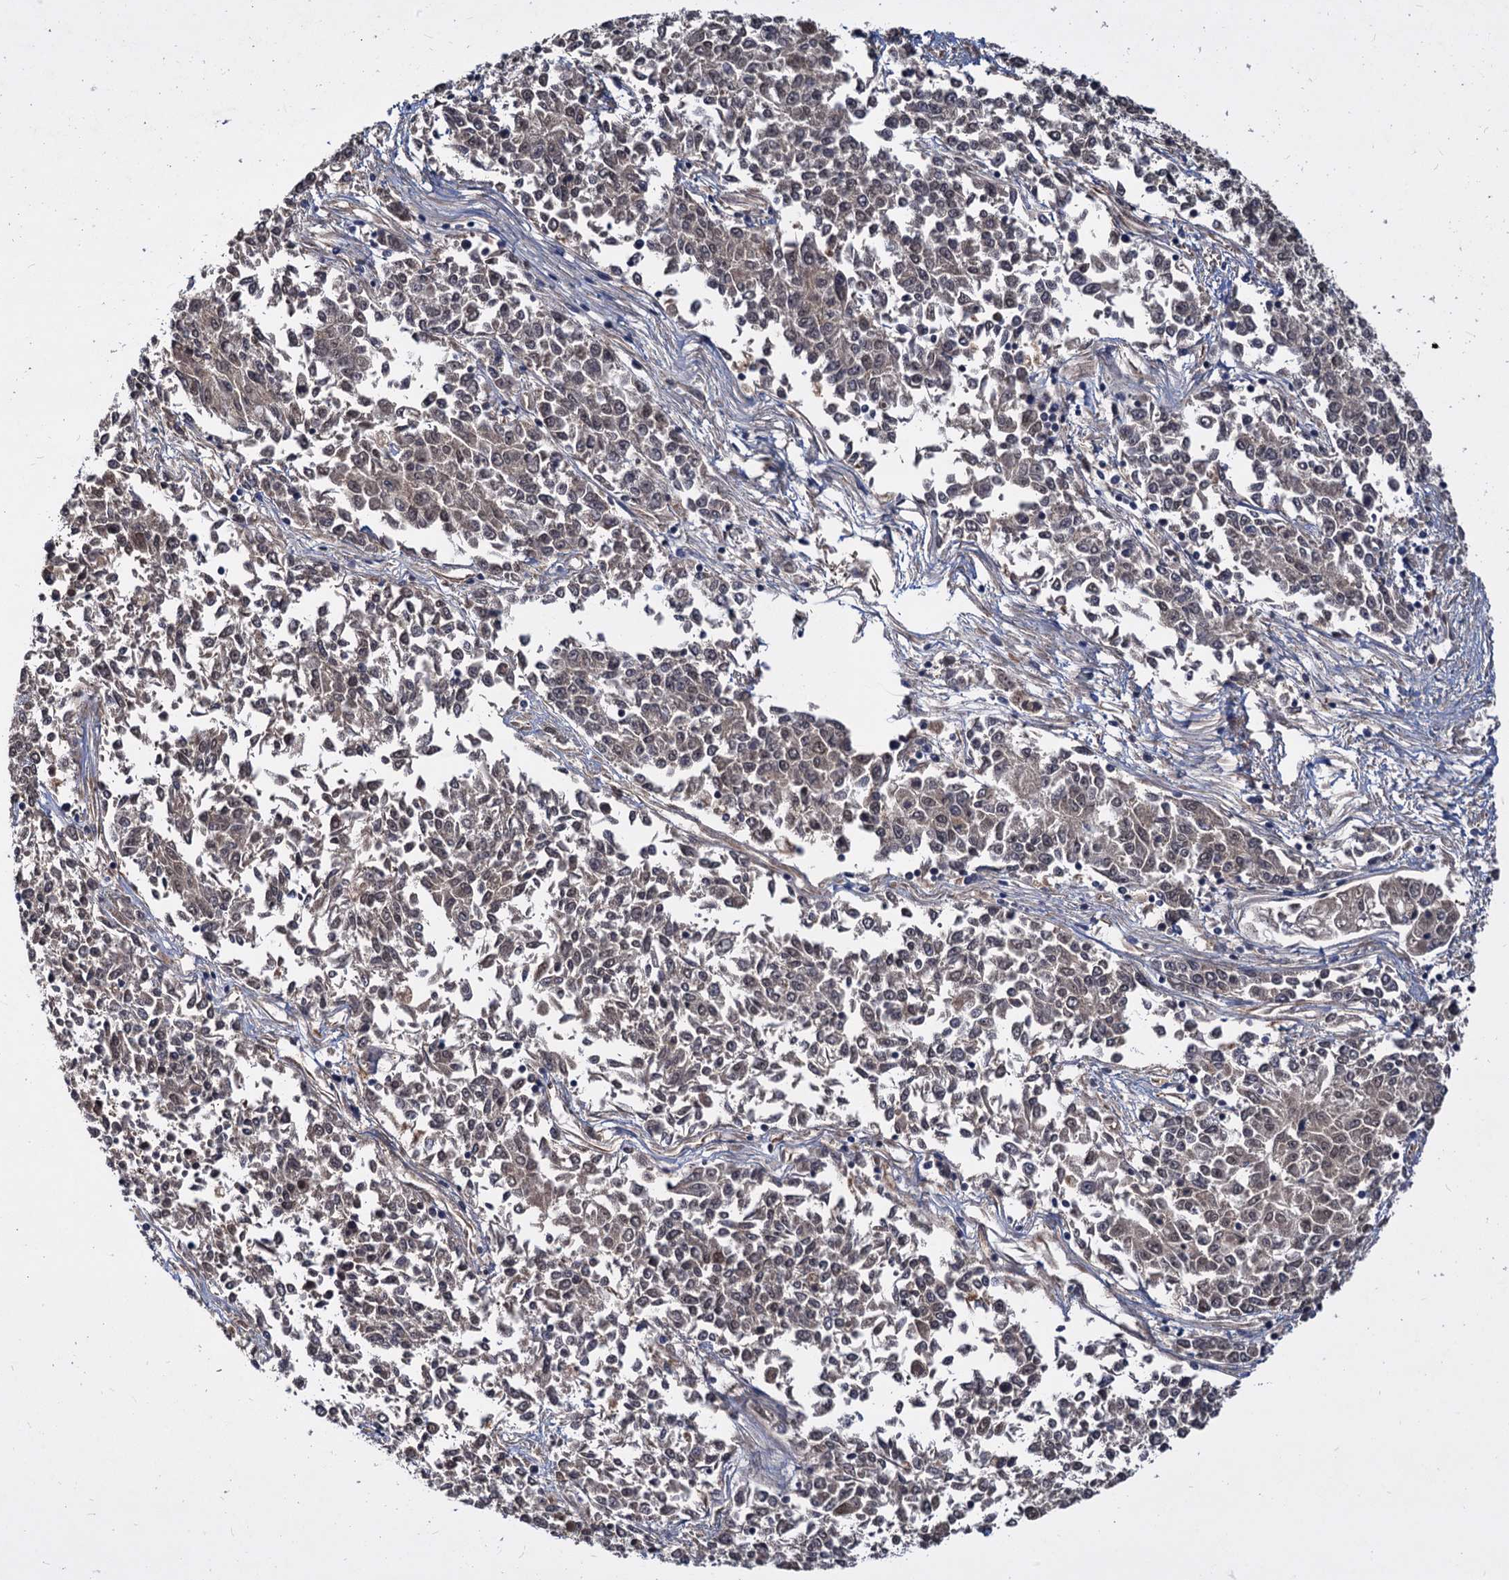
{"staining": {"intensity": "weak", "quantity": "25%-75%", "location": "cytoplasmic/membranous"}, "tissue": "endometrial cancer", "cell_type": "Tumor cells", "image_type": "cancer", "snomed": [{"axis": "morphology", "description": "Adenocarcinoma, NOS"}, {"axis": "topography", "description": "Endometrium"}], "caption": "There is low levels of weak cytoplasmic/membranous expression in tumor cells of endometrial cancer (adenocarcinoma), as demonstrated by immunohistochemical staining (brown color).", "gene": "PSMD4", "patient": {"sex": "female", "age": 50}}